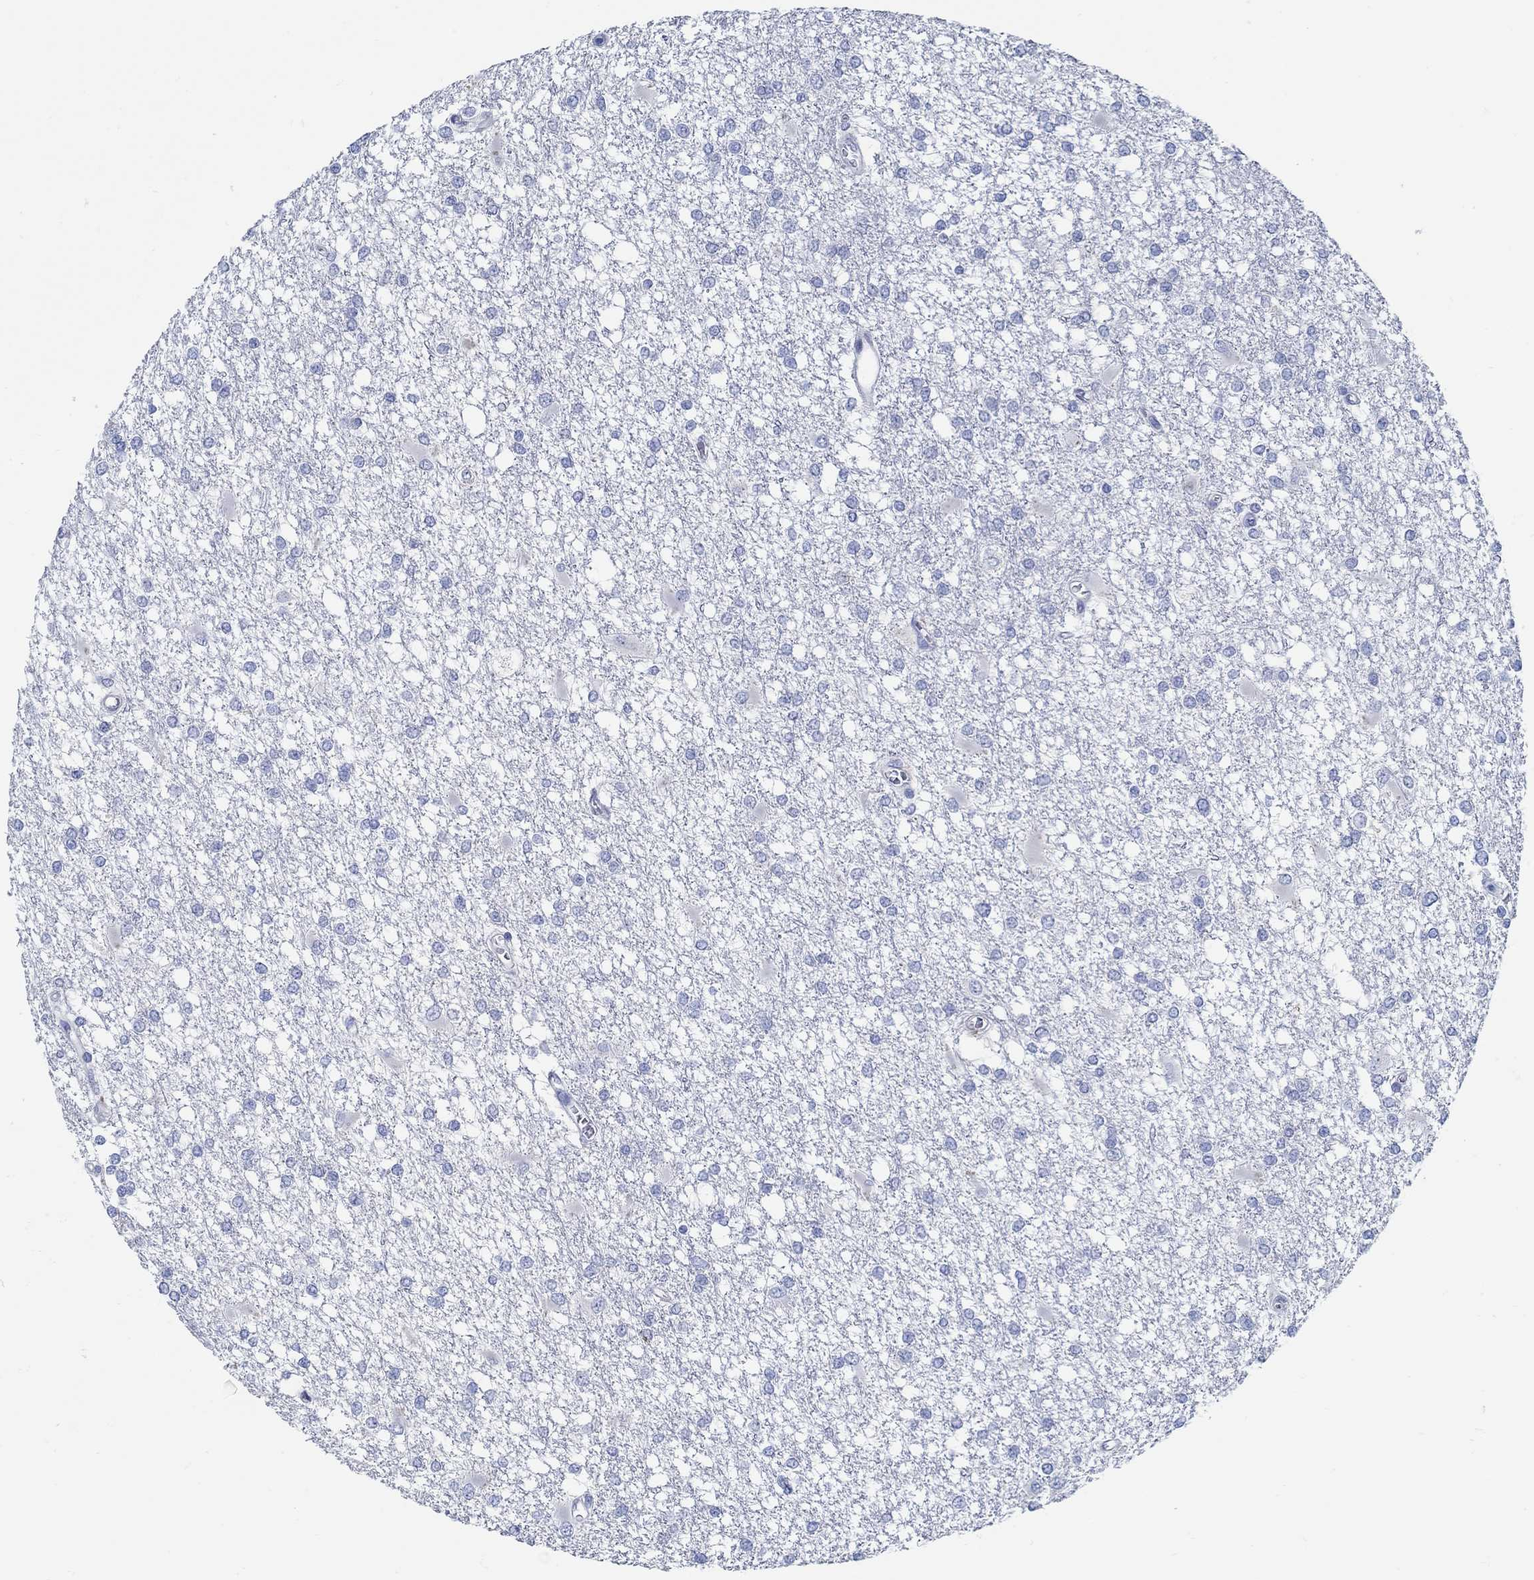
{"staining": {"intensity": "negative", "quantity": "none", "location": "none"}, "tissue": "glioma", "cell_type": "Tumor cells", "image_type": "cancer", "snomed": [{"axis": "morphology", "description": "Glioma, malignant, High grade"}, {"axis": "topography", "description": "Cerebral cortex"}], "caption": "An image of glioma stained for a protein demonstrates no brown staining in tumor cells. (DAB (3,3'-diaminobenzidine) immunohistochemistry (IHC) with hematoxylin counter stain).", "gene": "C15orf39", "patient": {"sex": "male", "age": 79}}